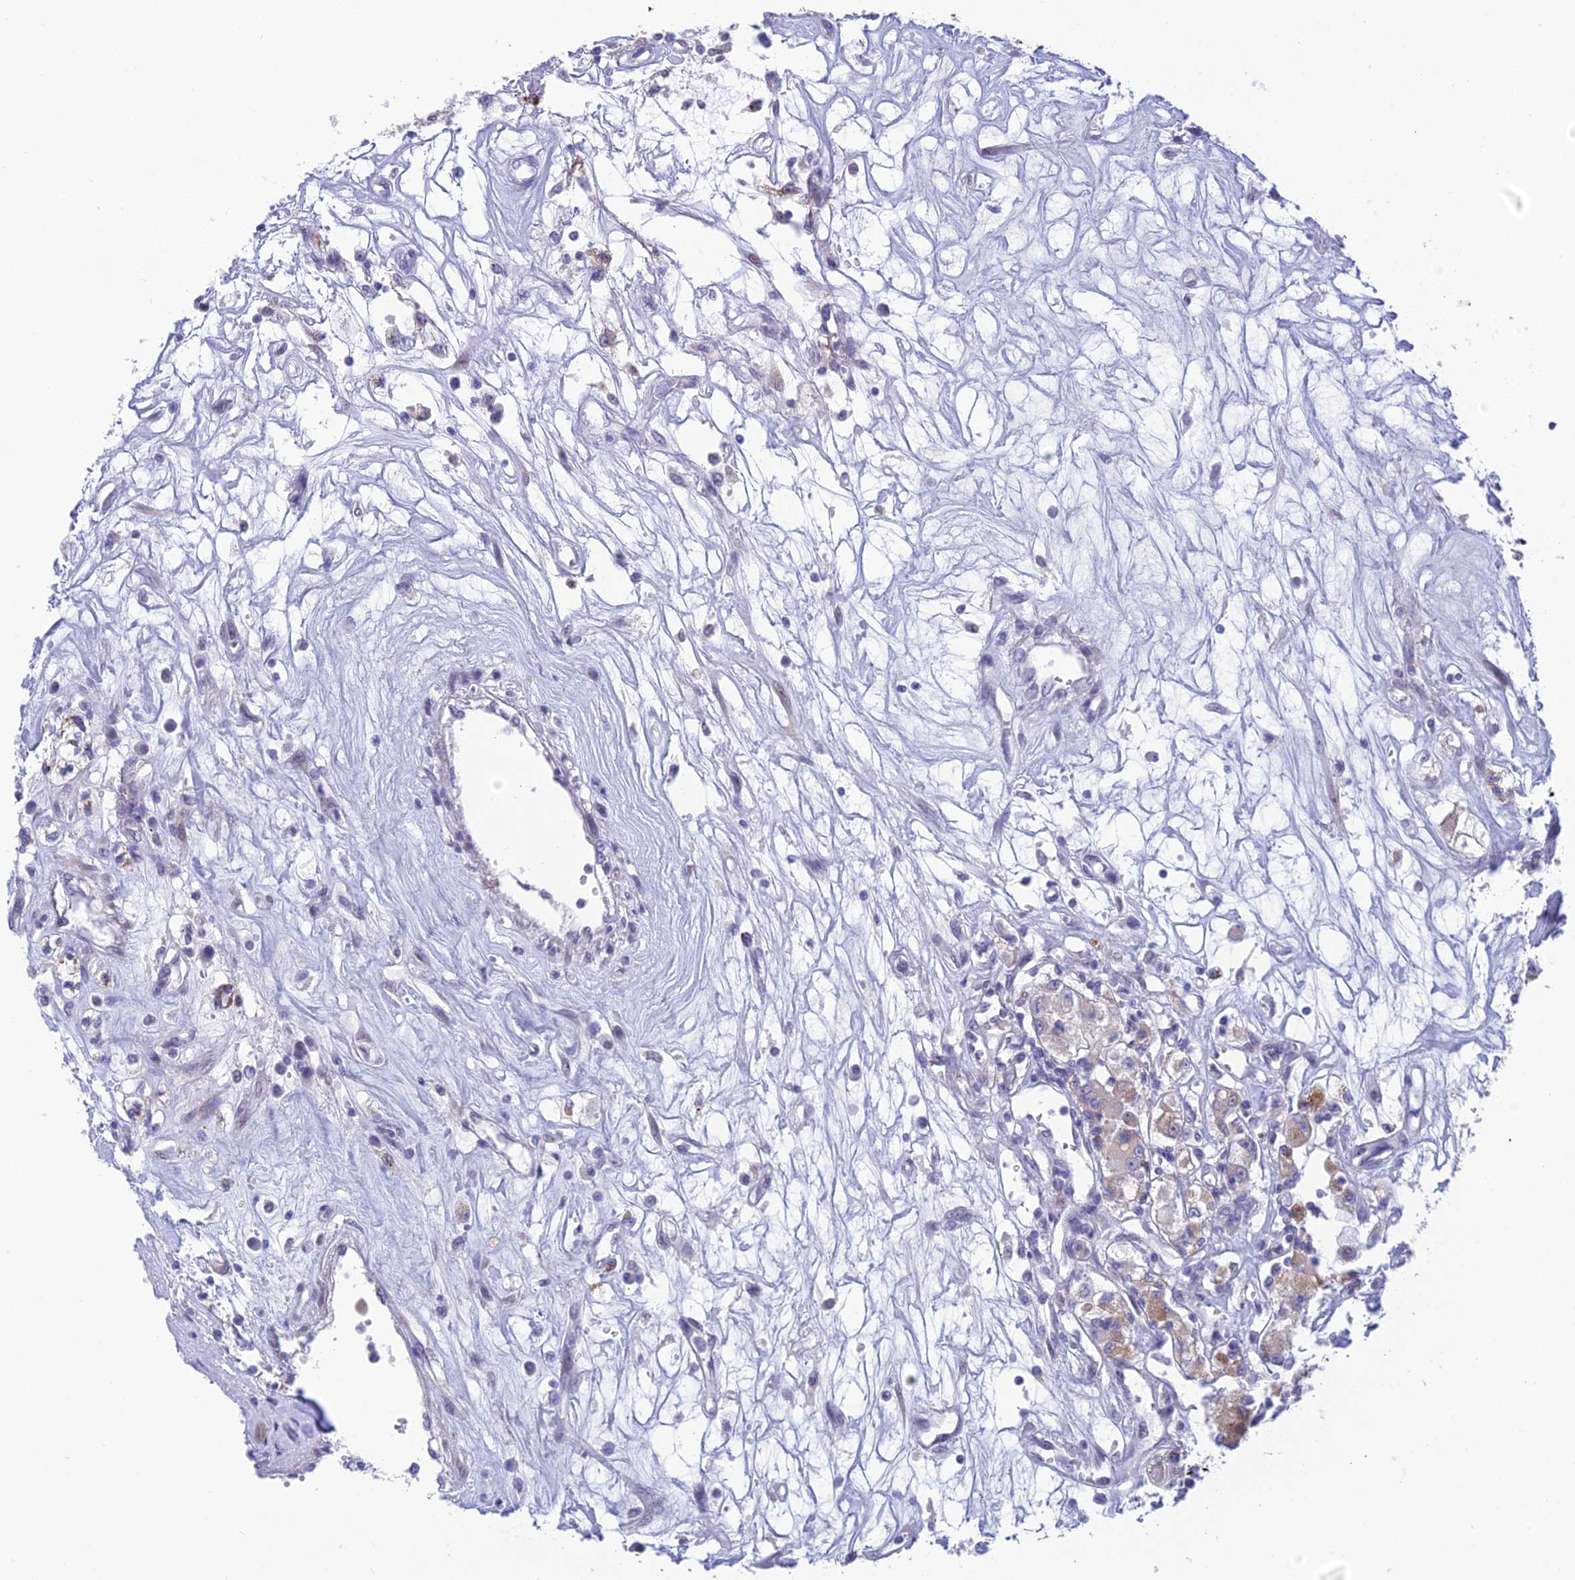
{"staining": {"intensity": "negative", "quantity": "none", "location": "none"}, "tissue": "renal cancer", "cell_type": "Tumor cells", "image_type": "cancer", "snomed": [{"axis": "morphology", "description": "Adenocarcinoma, NOS"}, {"axis": "topography", "description": "Kidney"}], "caption": "Histopathology image shows no significant protein staining in tumor cells of adenocarcinoma (renal).", "gene": "BMT2", "patient": {"sex": "female", "age": 59}}